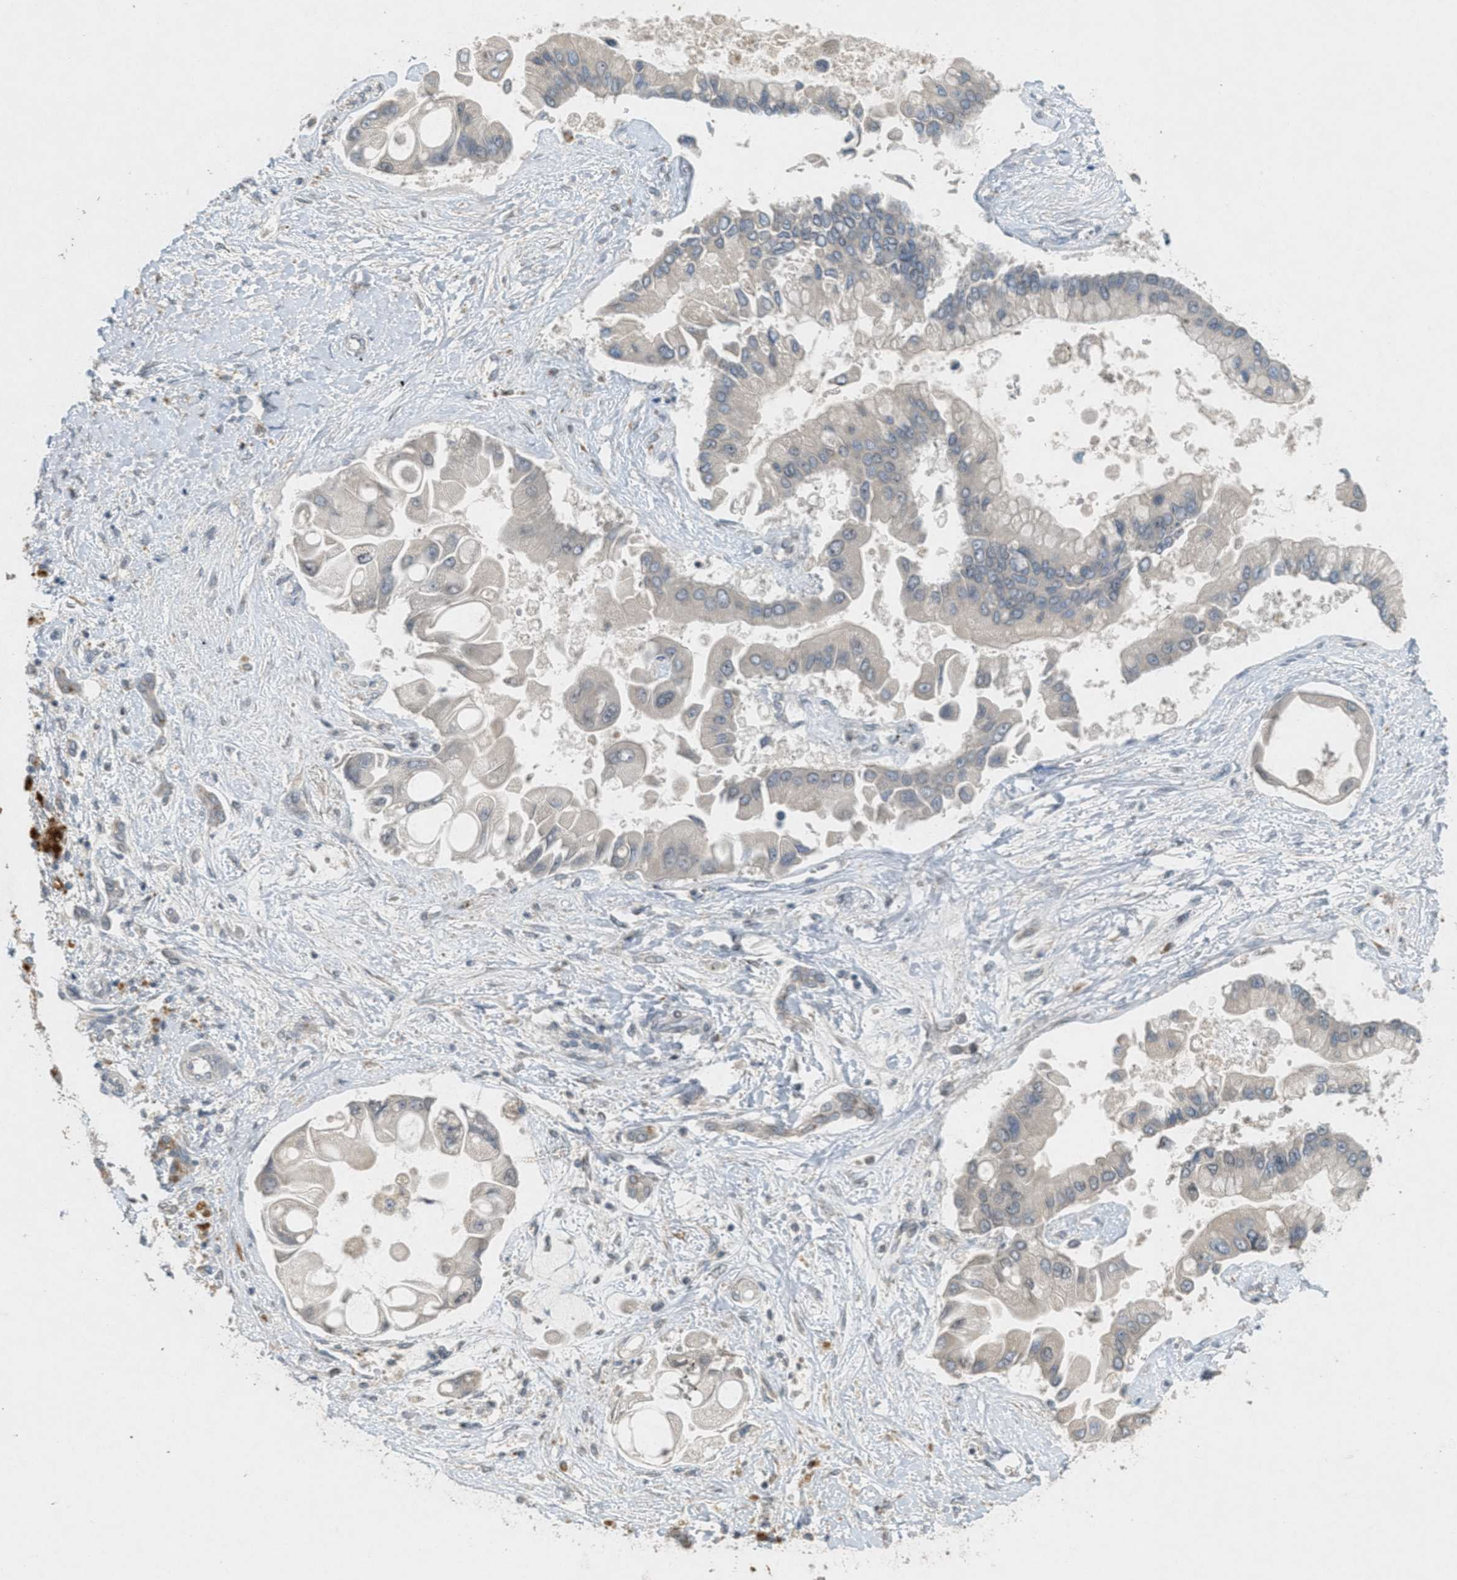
{"staining": {"intensity": "negative", "quantity": "none", "location": "none"}, "tissue": "liver cancer", "cell_type": "Tumor cells", "image_type": "cancer", "snomed": [{"axis": "morphology", "description": "Cholangiocarcinoma"}, {"axis": "topography", "description": "Liver"}], "caption": "The image reveals no staining of tumor cells in cholangiocarcinoma (liver). The staining was performed using DAB (3,3'-diaminobenzidine) to visualize the protein expression in brown, while the nuclei were stained in blue with hematoxylin (Magnification: 20x).", "gene": "ABHD6", "patient": {"sex": "male", "age": 50}}